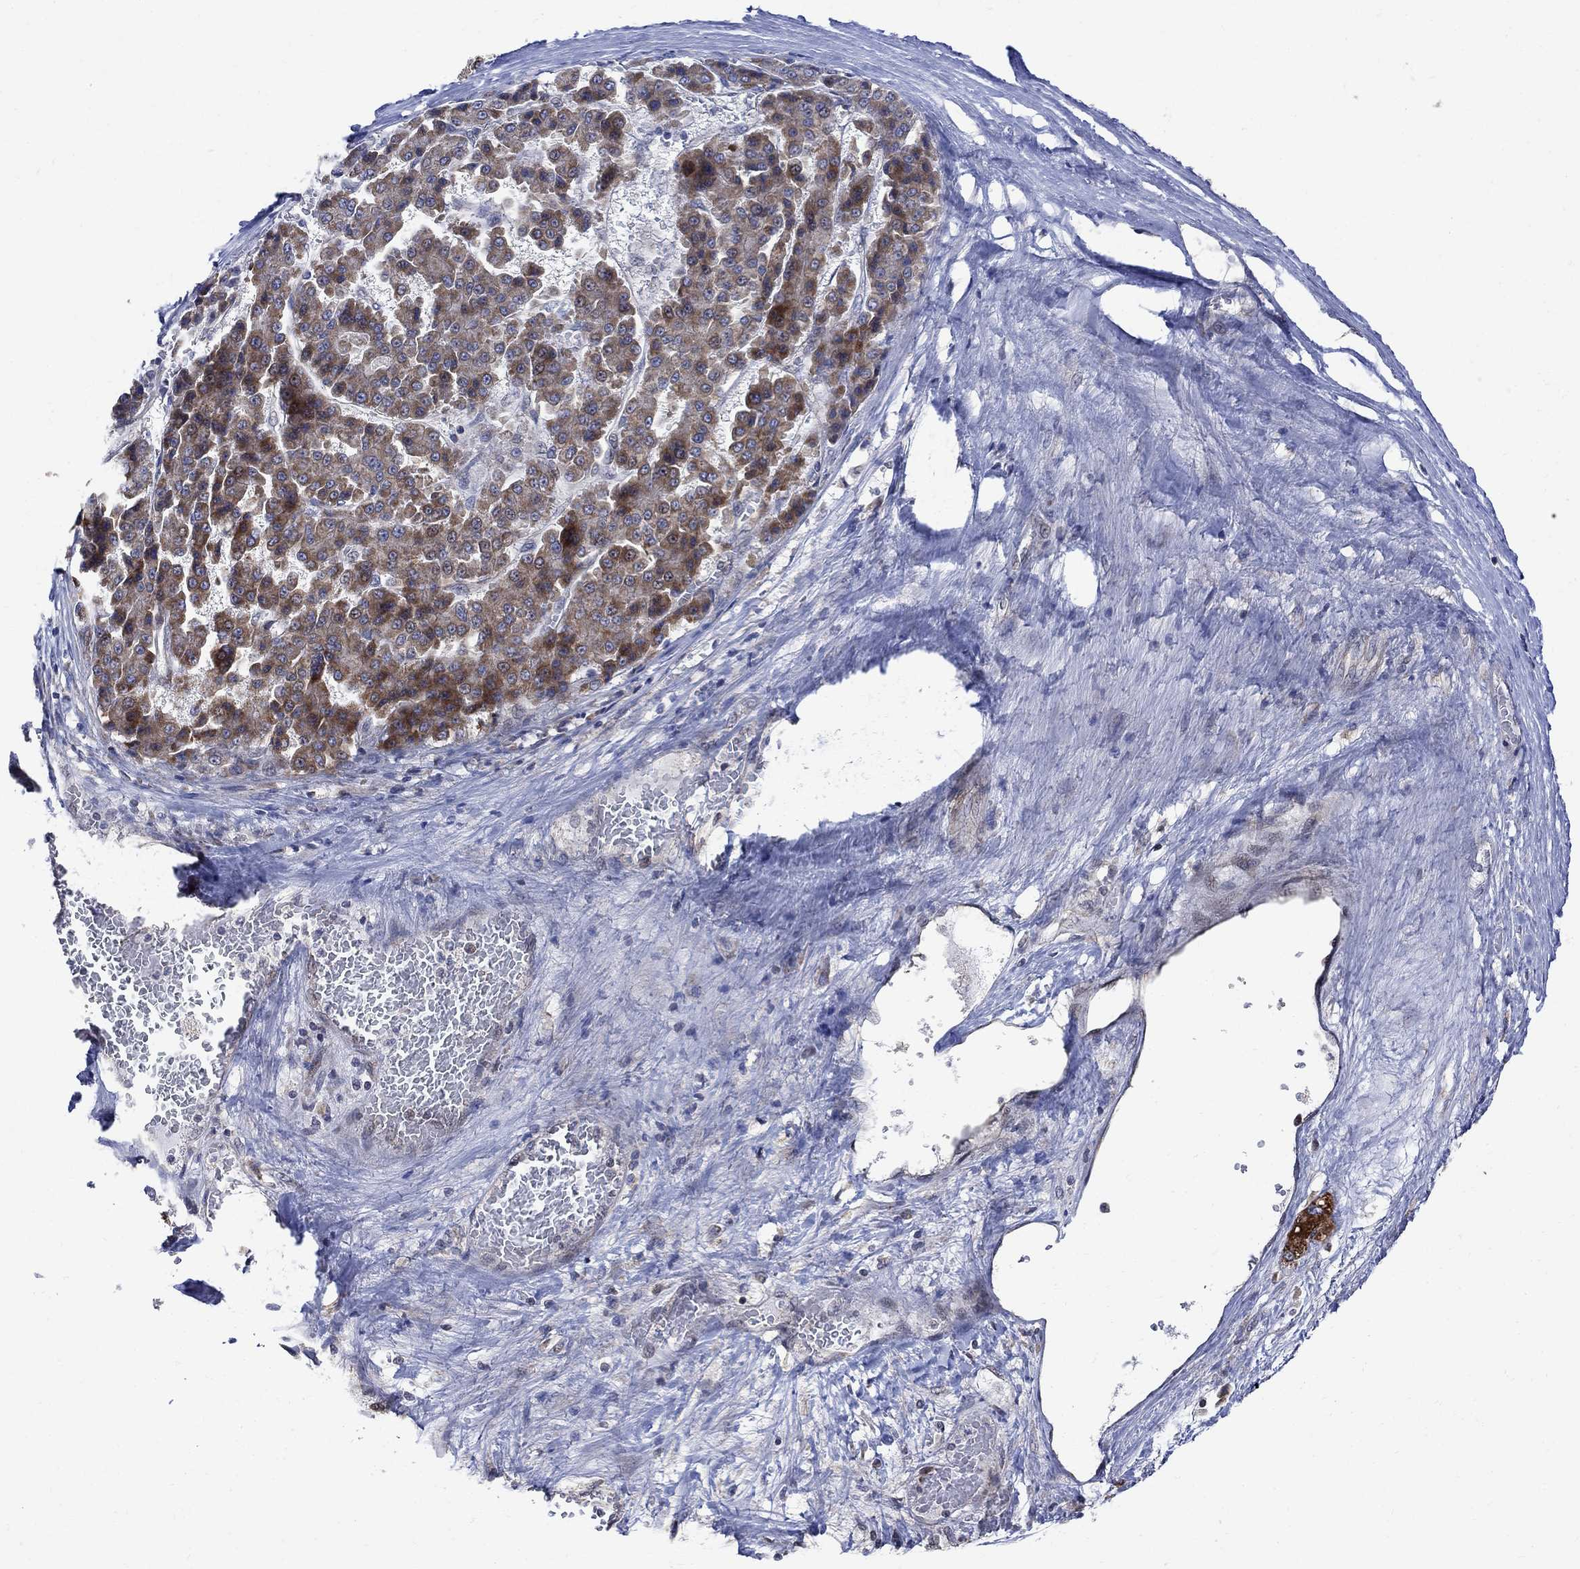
{"staining": {"intensity": "strong", "quantity": "<25%", "location": "cytoplasmic/membranous"}, "tissue": "liver cancer", "cell_type": "Tumor cells", "image_type": "cancer", "snomed": [{"axis": "morphology", "description": "Carcinoma, Hepatocellular, NOS"}, {"axis": "topography", "description": "Liver"}], "caption": "The image displays immunohistochemical staining of liver hepatocellular carcinoma. There is strong cytoplasmic/membranous positivity is present in about <25% of tumor cells.", "gene": "ANKRA2", "patient": {"sex": "male", "age": 70}}